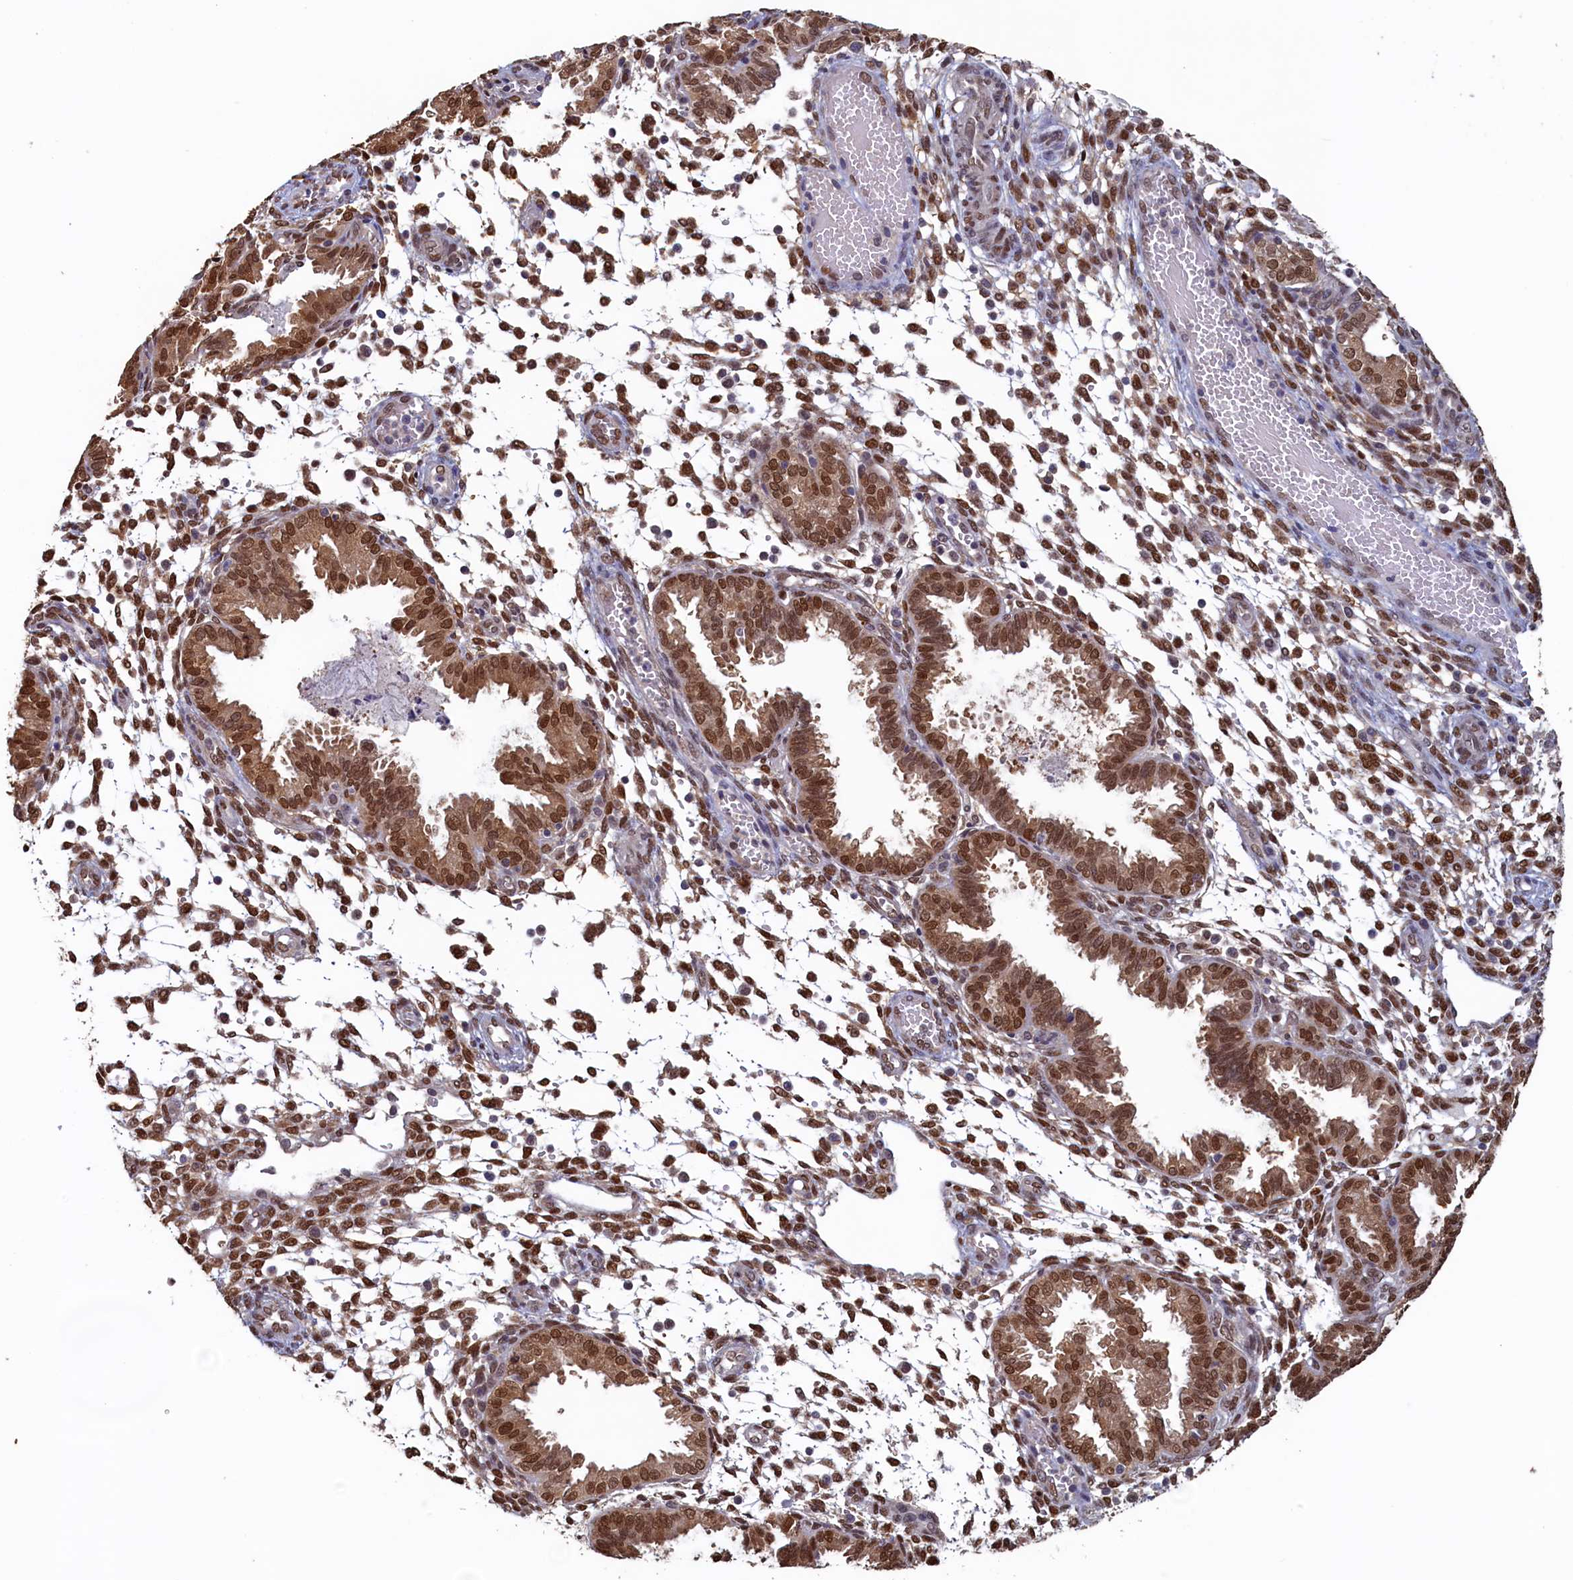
{"staining": {"intensity": "moderate", "quantity": "25%-75%", "location": "nuclear"}, "tissue": "endometrium", "cell_type": "Cells in endometrial stroma", "image_type": "normal", "snomed": [{"axis": "morphology", "description": "Normal tissue, NOS"}, {"axis": "topography", "description": "Endometrium"}], "caption": "High-magnification brightfield microscopy of benign endometrium stained with DAB (brown) and counterstained with hematoxylin (blue). cells in endometrial stroma exhibit moderate nuclear positivity is appreciated in about25%-75% of cells. (Stains: DAB in brown, nuclei in blue, Microscopy: brightfield microscopy at high magnification).", "gene": "AHCY", "patient": {"sex": "female", "age": 33}}